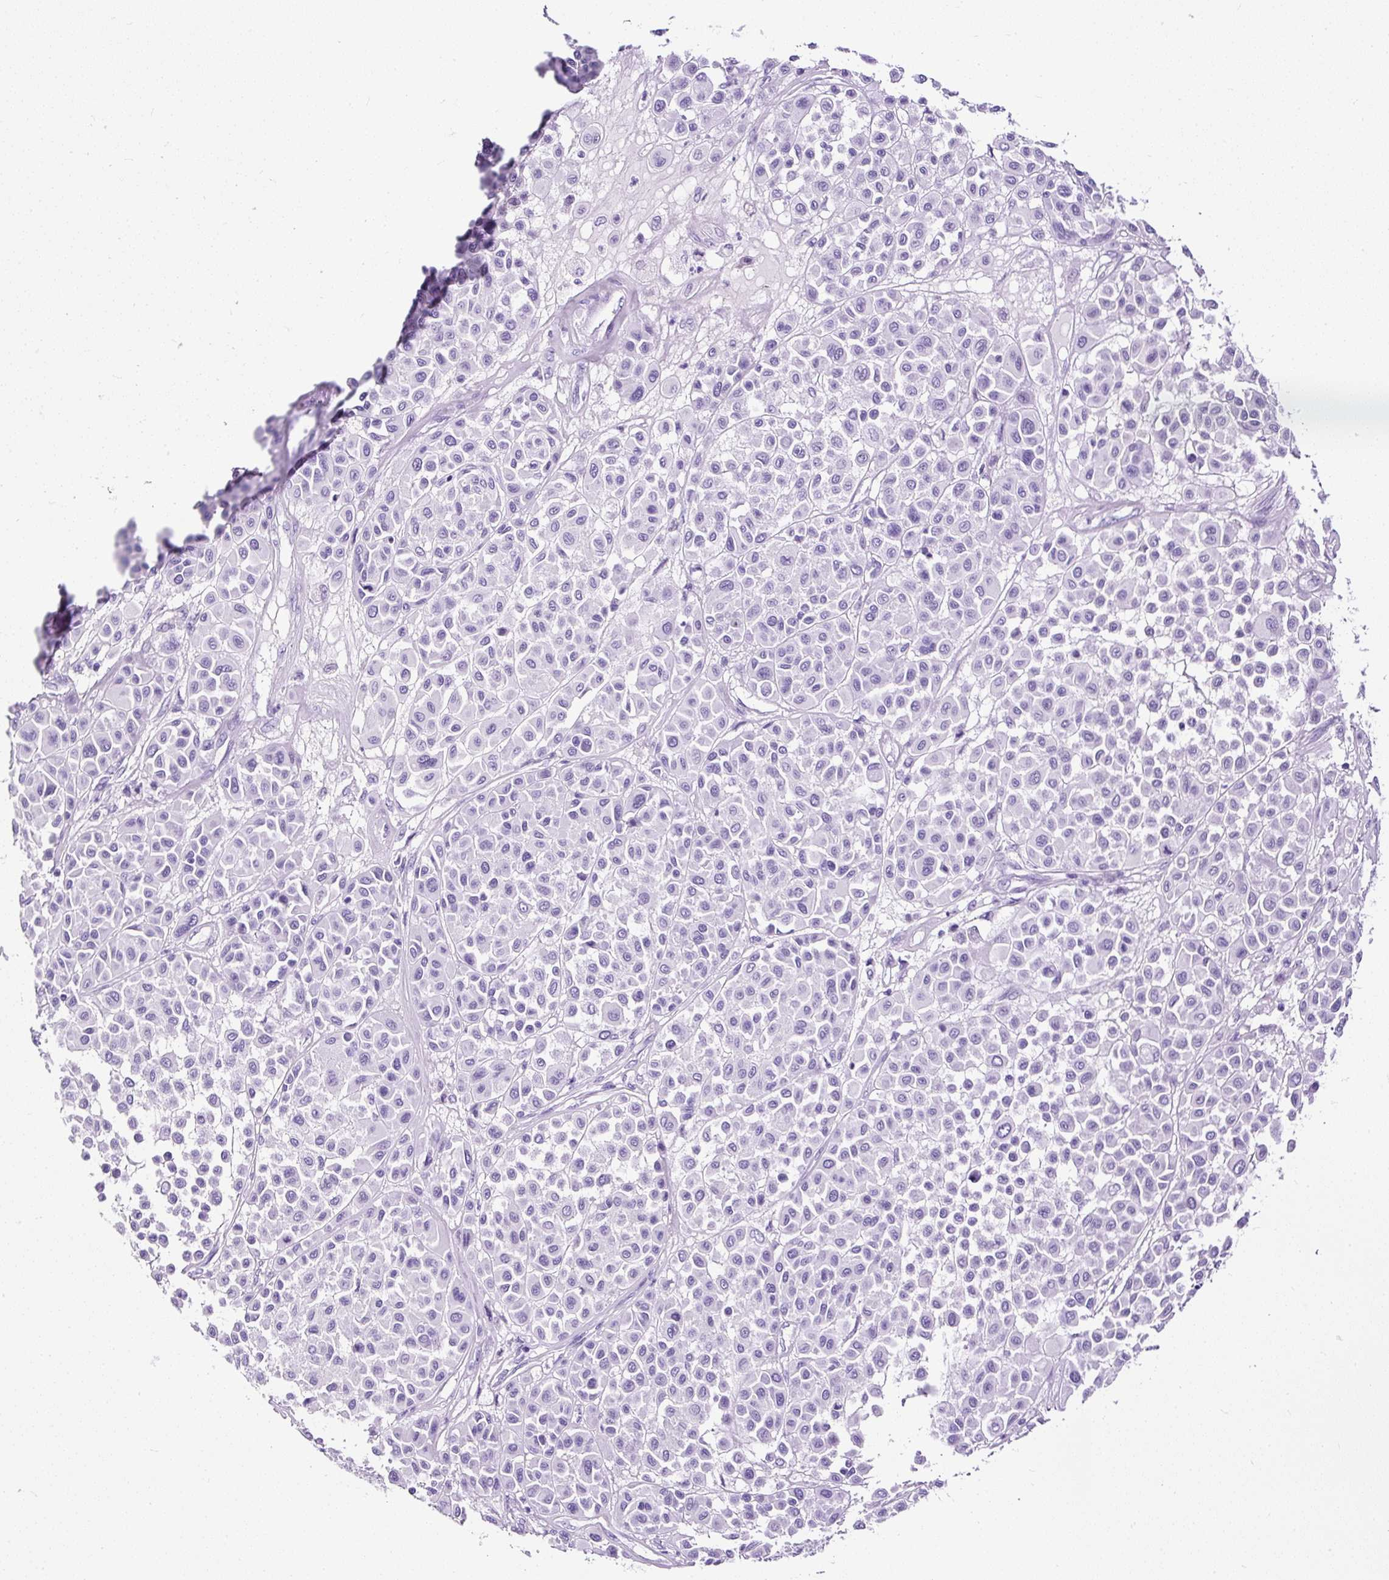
{"staining": {"intensity": "negative", "quantity": "none", "location": "none"}, "tissue": "melanoma", "cell_type": "Tumor cells", "image_type": "cancer", "snomed": [{"axis": "morphology", "description": "Malignant melanoma, Metastatic site"}, {"axis": "topography", "description": "Soft tissue"}], "caption": "The immunohistochemistry histopathology image has no significant expression in tumor cells of melanoma tissue.", "gene": "NTS", "patient": {"sex": "male", "age": 41}}